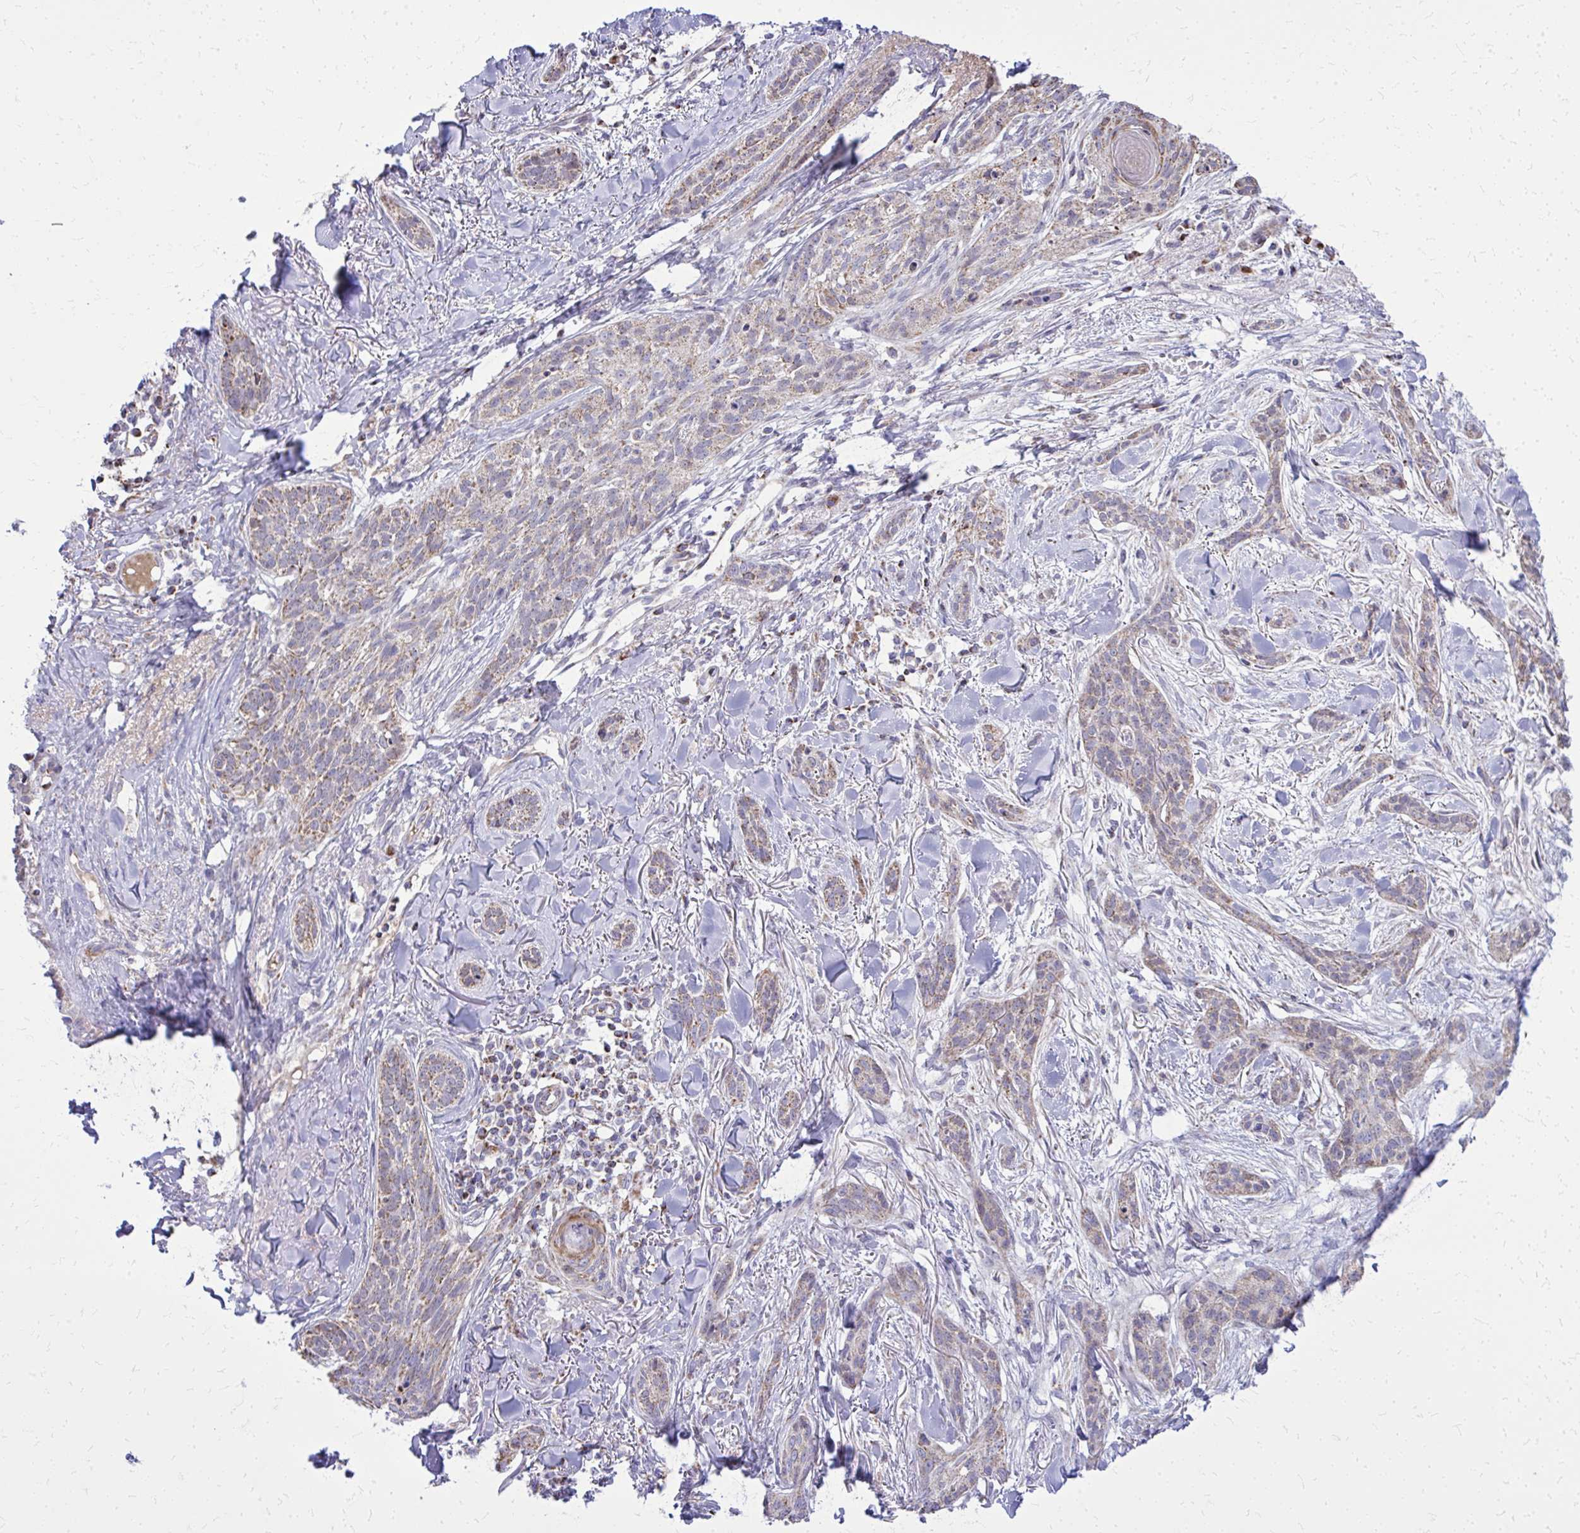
{"staining": {"intensity": "weak", "quantity": ">75%", "location": "cytoplasmic/membranous"}, "tissue": "skin cancer", "cell_type": "Tumor cells", "image_type": "cancer", "snomed": [{"axis": "morphology", "description": "Basal cell carcinoma"}, {"axis": "topography", "description": "Skin"}], "caption": "Protein analysis of skin cancer (basal cell carcinoma) tissue exhibits weak cytoplasmic/membranous staining in about >75% of tumor cells. The staining was performed using DAB, with brown indicating positive protein expression. Nuclei are stained blue with hematoxylin.", "gene": "ZNF362", "patient": {"sex": "male", "age": 52}}